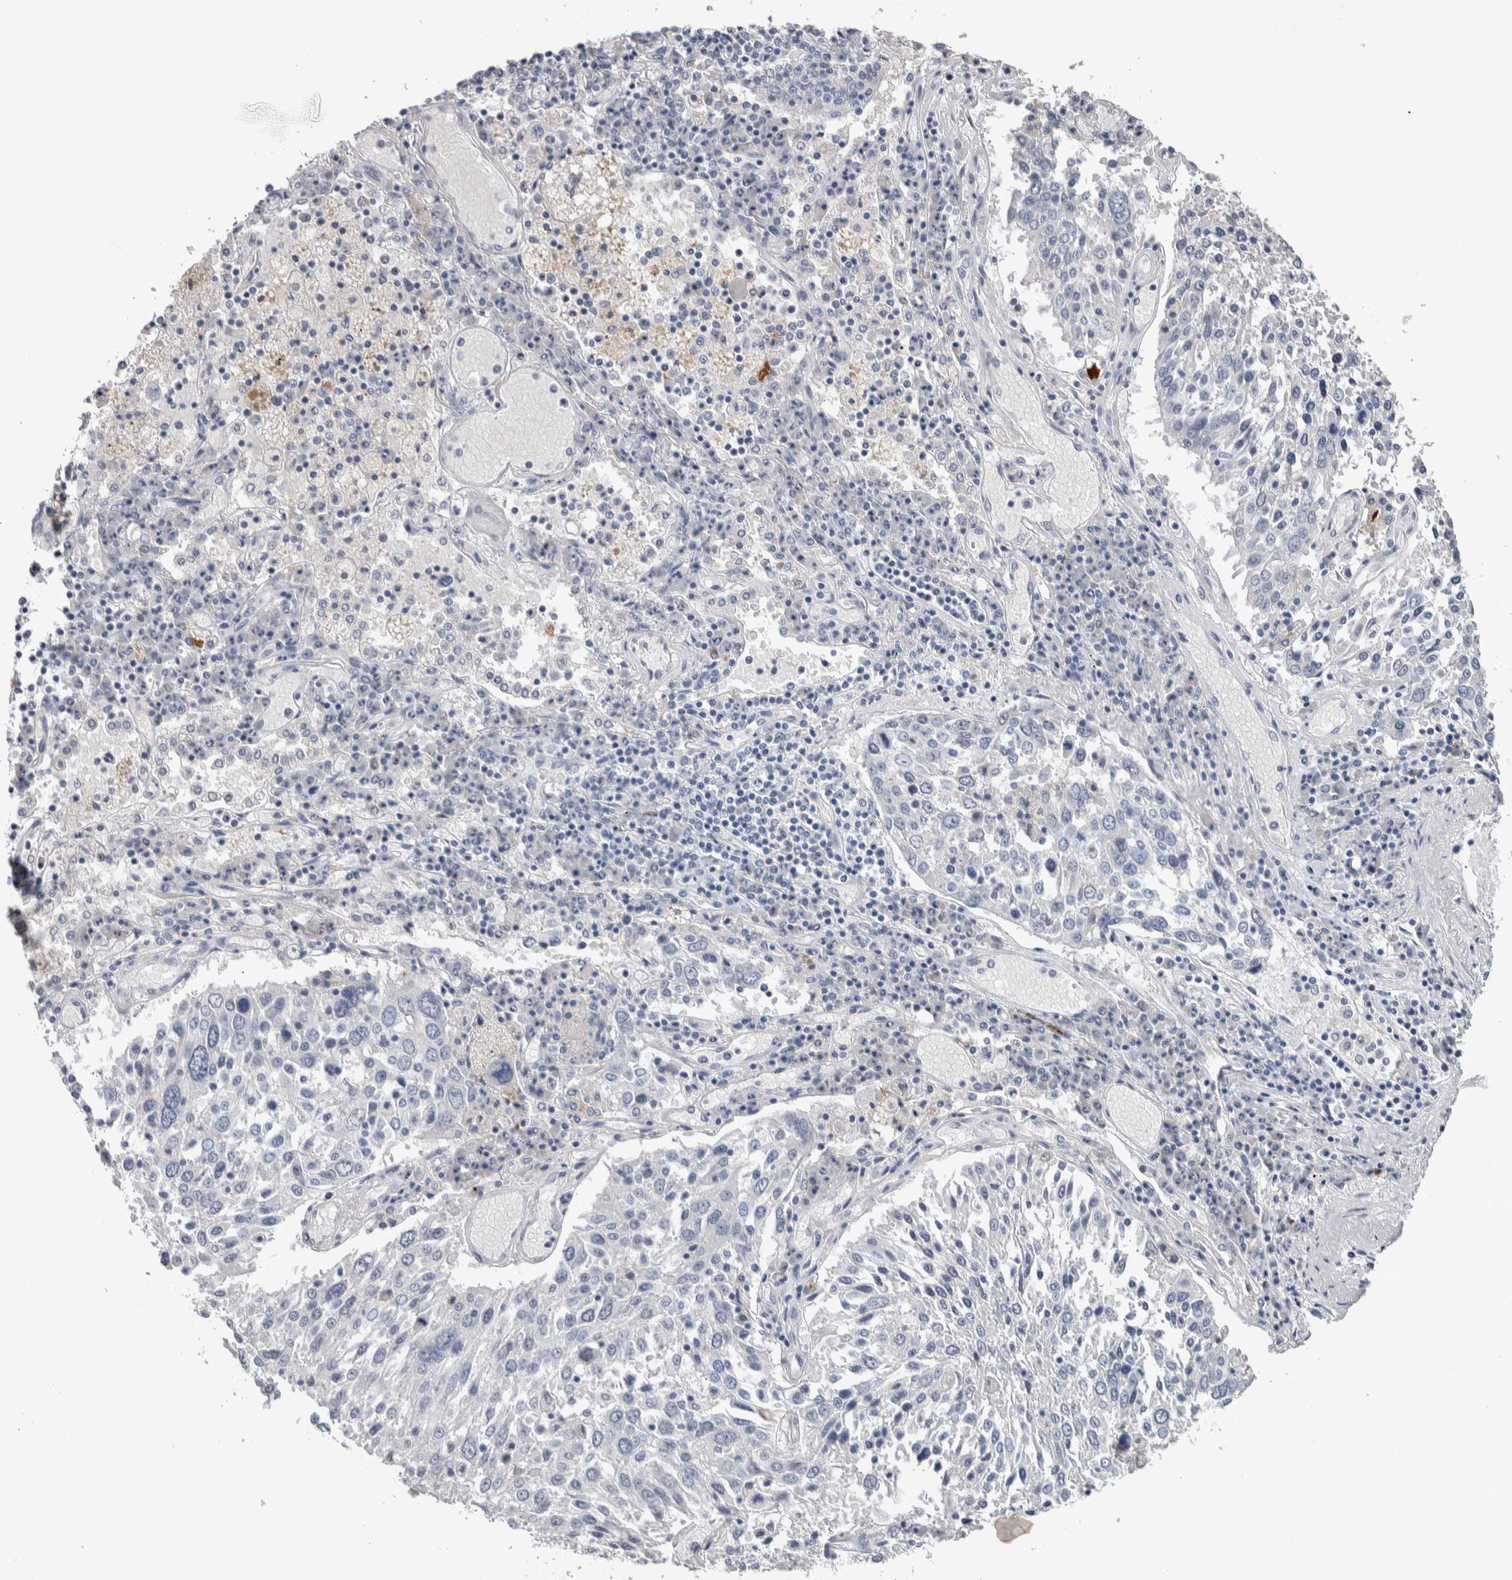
{"staining": {"intensity": "negative", "quantity": "none", "location": "none"}, "tissue": "lung cancer", "cell_type": "Tumor cells", "image_type": "cancer", "snomed": [{"axis": "morphology", "description": "Squamous cell carcinoma, NOS"}, {"axis": "topography", "description": "Lung"}], "caption": "This is a image of immunohistochemistry staining of lung cancer, which shows no expression in tumor cells.", "gene": "TMEM102", "patient": {"sex": "male", "age": 65}}